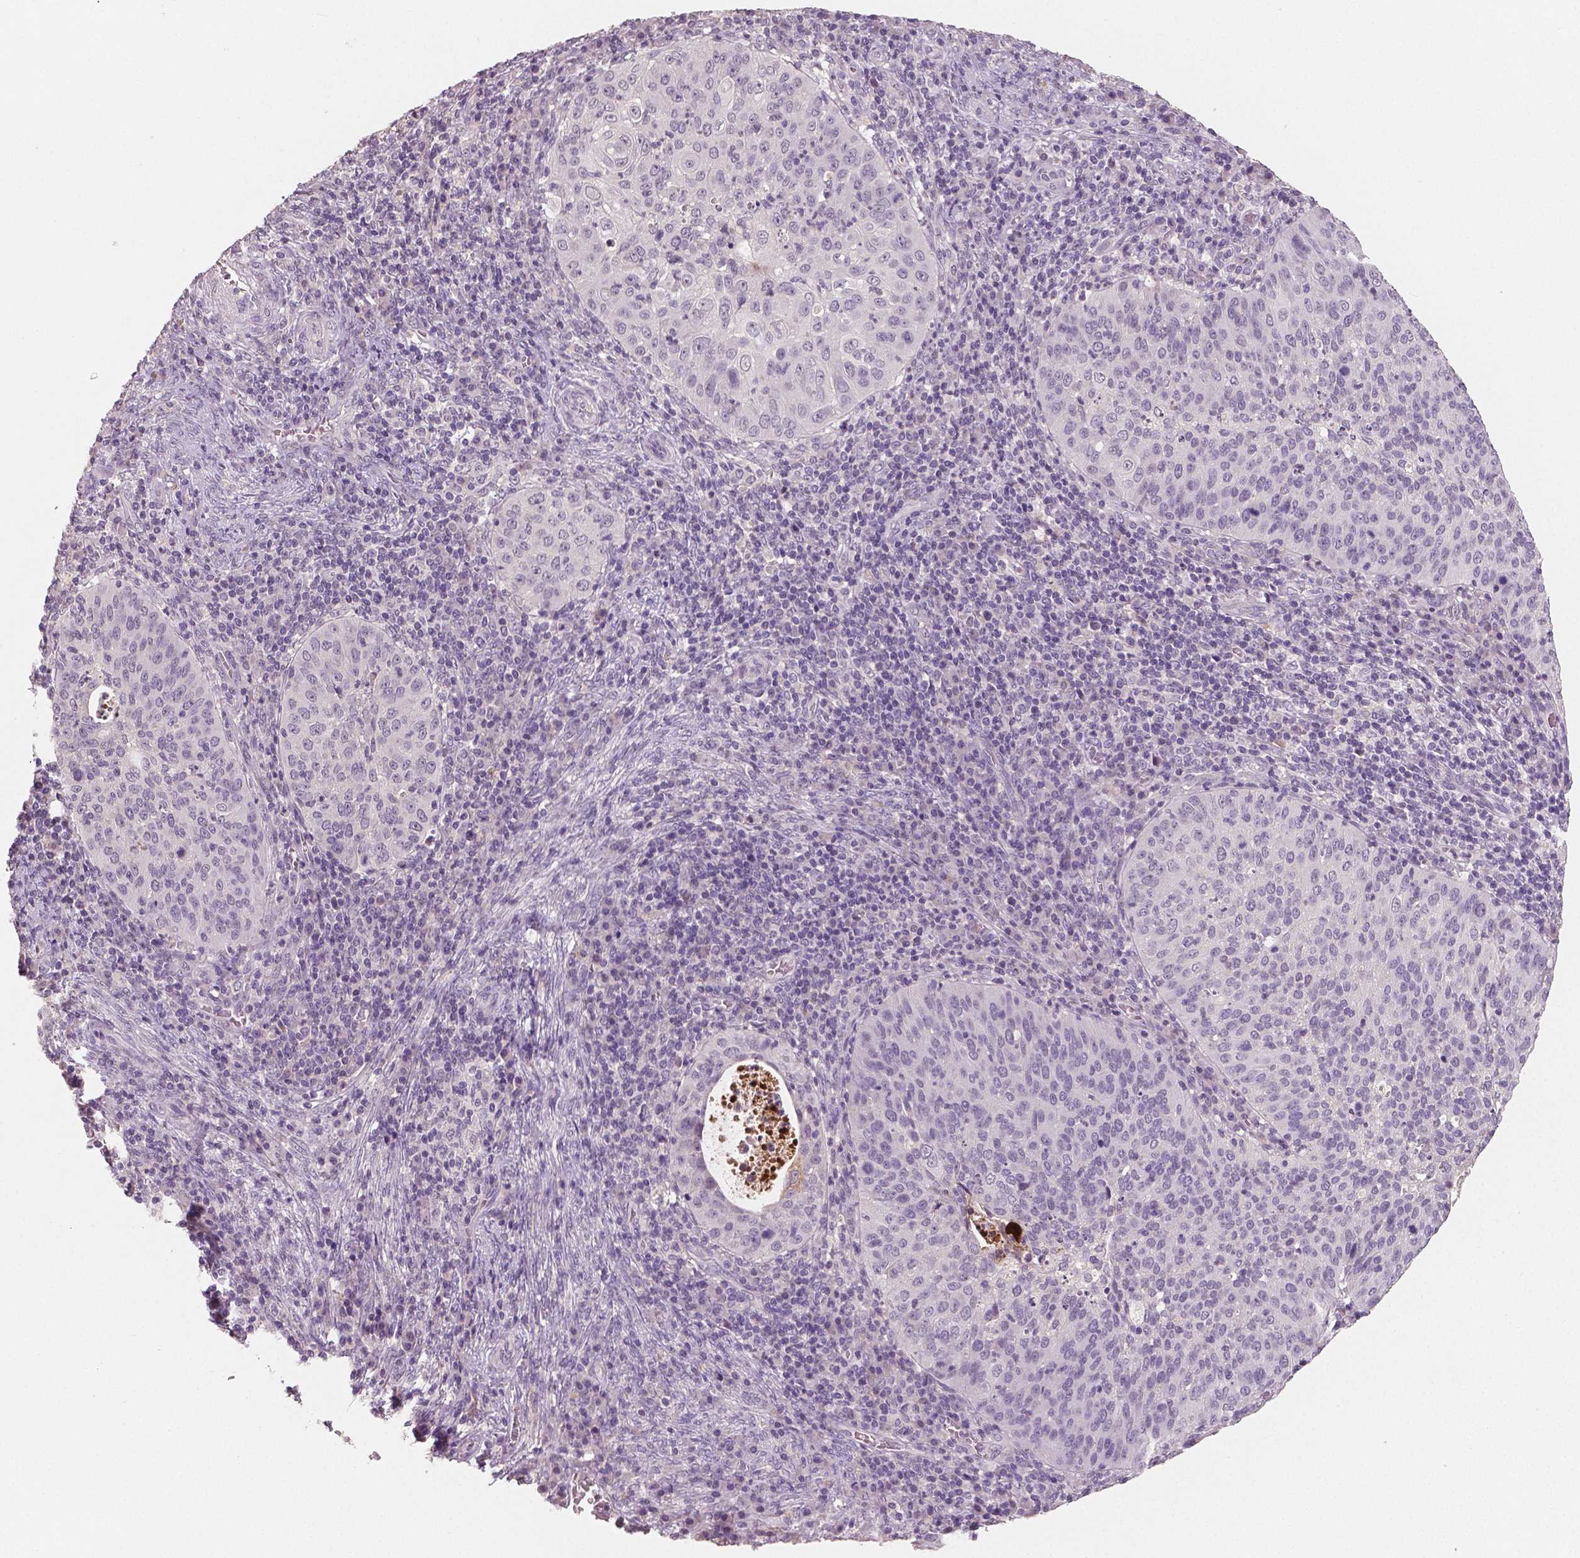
{"staining": {"intensity": "negative", "quantity": "none", "location": "none"}, "tissue": "cervical cancer", "cell_type": "Tumor cells", "image_type": "cancer", "snomed": [{"axis": "morphology", "description": "Squamous cell carcinoma, NOS"}, {"axis": "topography", "description": "Cervix"}], "caption": "Immunohistochemistry (IHC) photomicrograph of squamous cell carcinoma (cervical) stained for a protein (brown), which exhibits no positivity in tumor cells. Nuclei are stained in blue.", "gene": "RNASE7", "patient": {"sex": "female", "age": 39}}